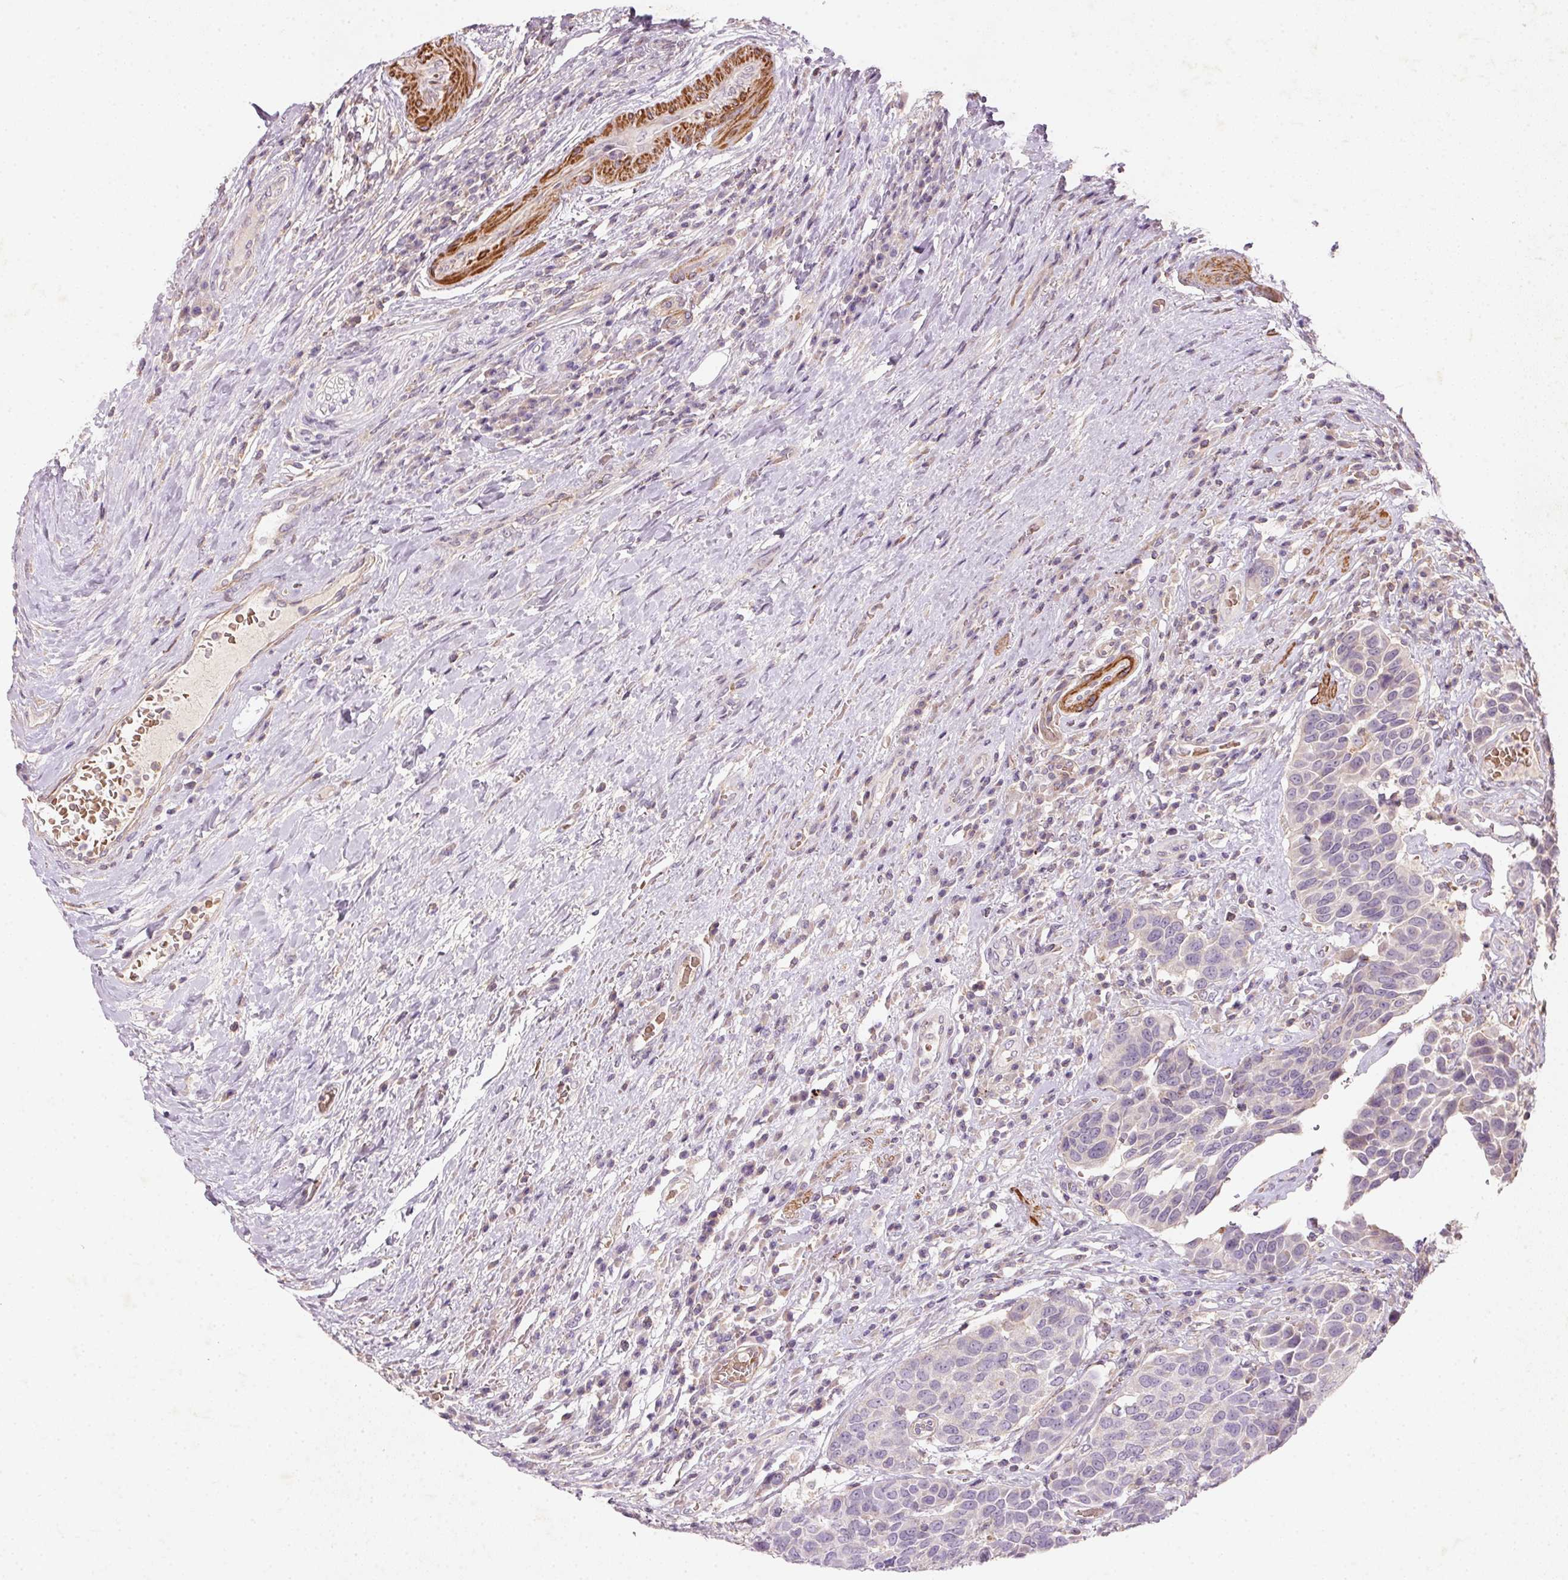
{"staining": {"intensity": "negative", "quantity": "none", "location": "none"}, "tissue": "urothelial cancer", "cell_type": "Tumor cells", "image_type": "cancer", "snomed": [{"axis": "morphology", "description": "Urothelial carcinoma, High grade"}, {"axis": "topography", "description": "Urinary bladder"}], "caption": "Immunohistochemical staining of urothelial carcinoma (high-grade) exhibits no significant expression in tumor cells.", "gene": "KCNK15", "patient": {"sex": "female", "age": 70}}